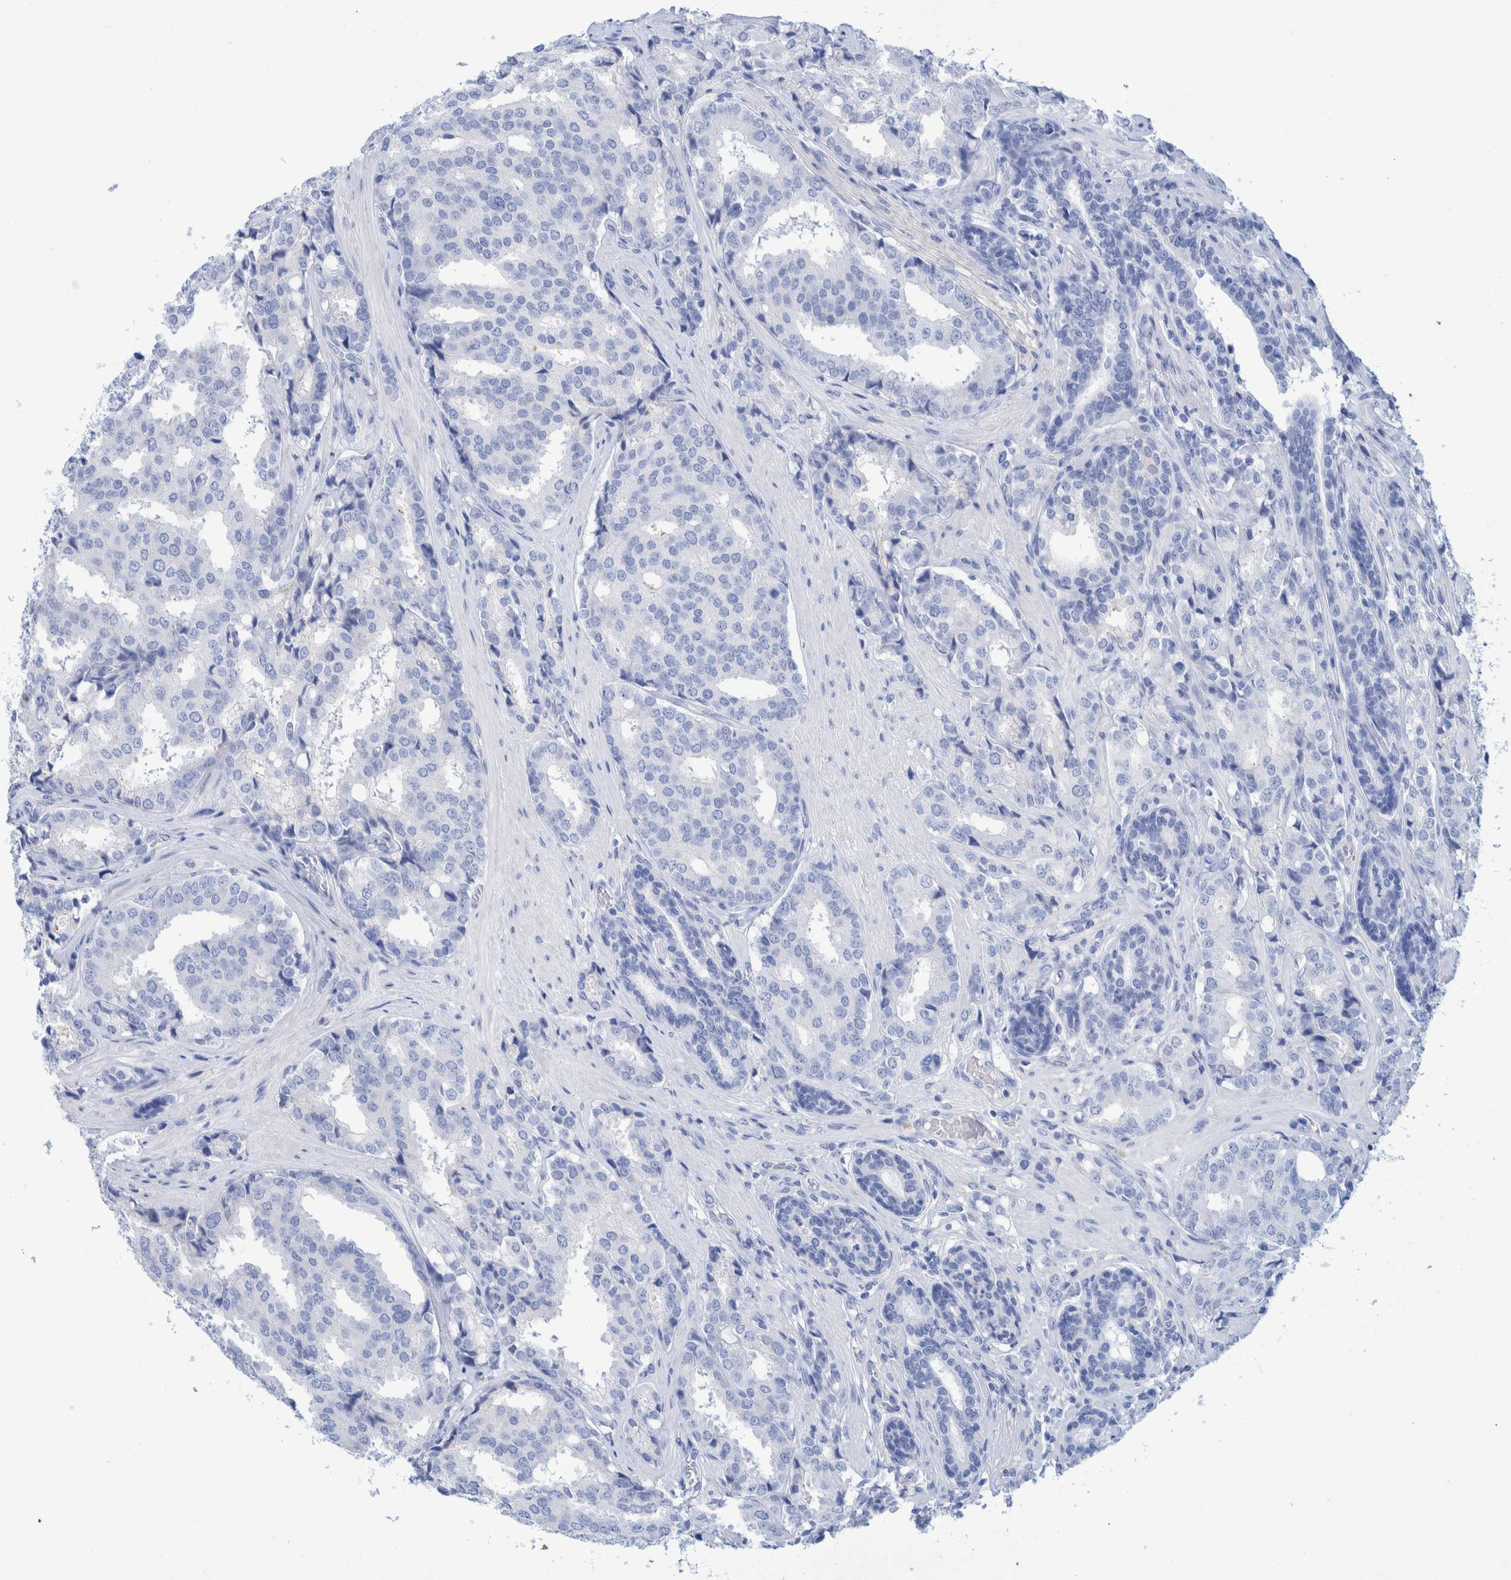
{"staining": {"intensity": "negative", "quantity": "none", "location": "none"}, "tissue": "prostate cancer", "cell_type": "Tumor cells", "image_type": "cancer", "snomed": [{"axis": "morphology", "description": "Adenocarcinoma, High grade"}, {"axis": "topography", "description": "Prostate"}], "caption": "Immunohistochemical staining of human prostate cancer (high-grade adenocarcinoma) reveals no significant positivity in tumor cells.", "gene": "PERP", "patient": {"sex": "male", "age": 50}}